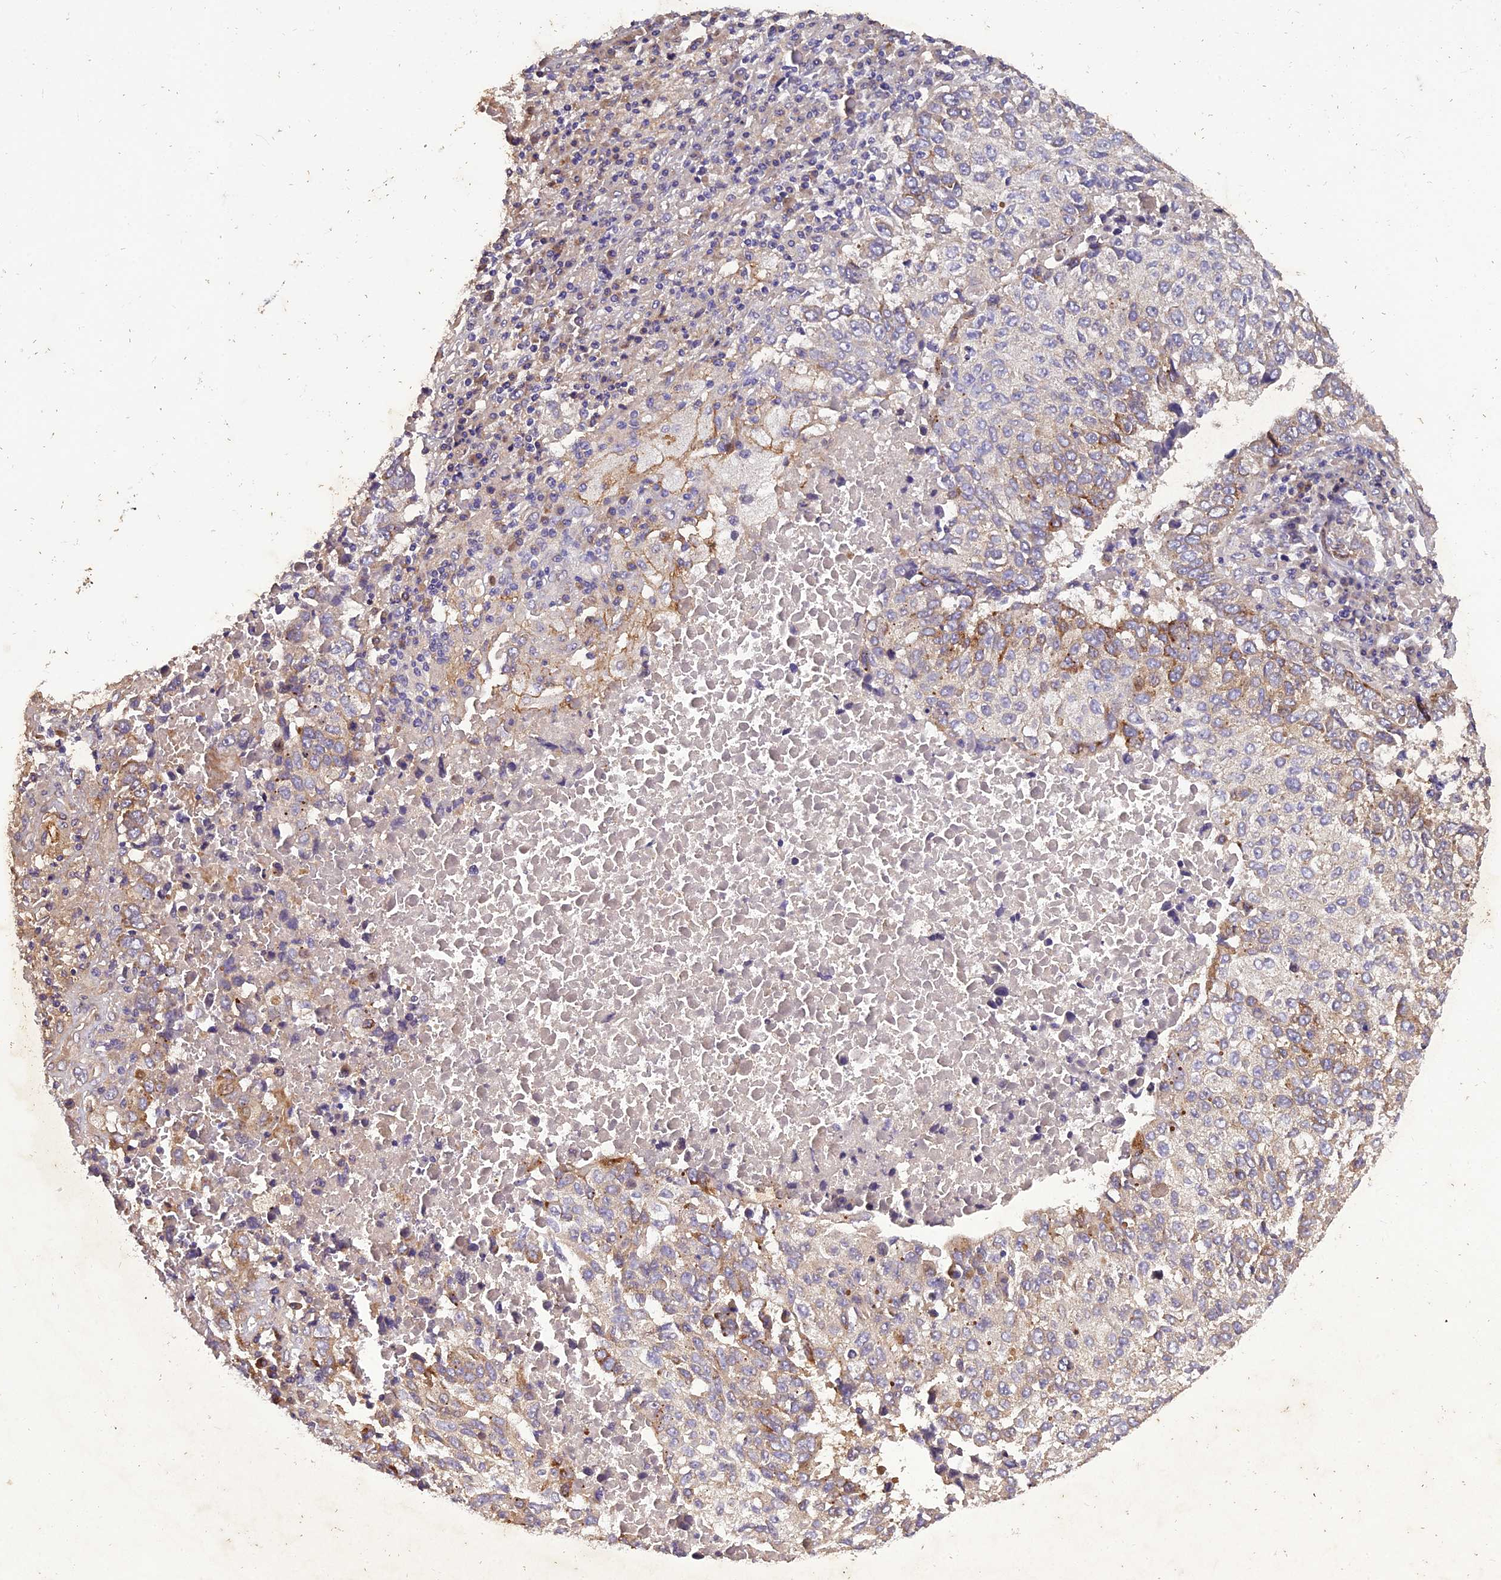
{"staining": {"intensity": "moderate", "quantity": "<25%", "location": "cytoplasmic/membranous"}, "tissue": "lung cancer", "cell_type": "Tumor cells", "image_type": "cancer", "snomed": [{"axis": "morphology", "description": "Squamous cell carcinoma, NOS"}, {"axis": "topography", "description": "Lung"}], "caption": "Lung cancer (squamous cell carcinoma) tissue displays moderate cytoplasmic/membranous staining in approximately <25% of tumor cells", "gene": "CENPL", "patient": {"sex": "male", "age": 73}}